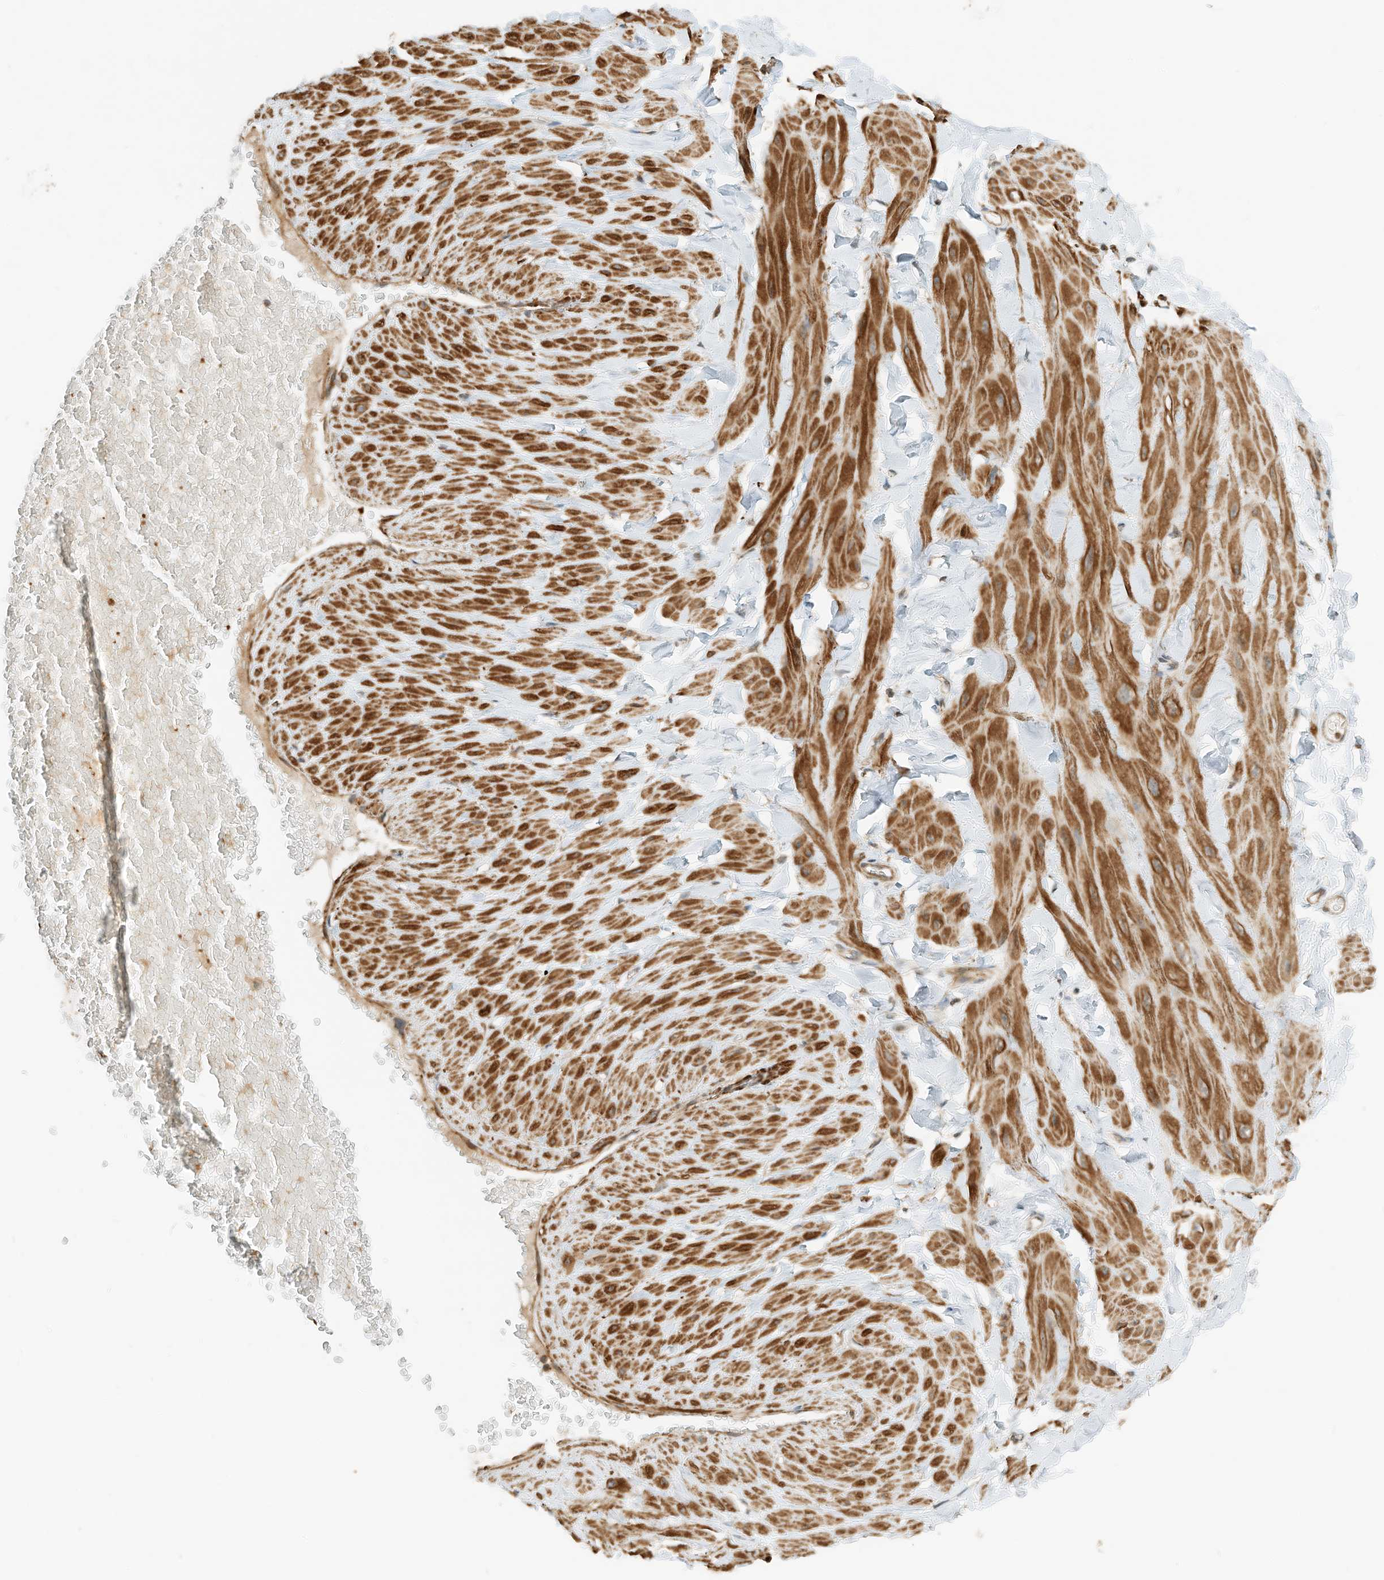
{"staining": {"intensity": "strong", "quantity": ">75%", "location": "cytoplasmic/membranous"}, "tissue": "adipose tissue", "cell_type": "Adipocytes", "image_type": "normal", "snomed": [{"axis": "morphology", "description": "Normal tissue, NOS"}, {"axis": "topography", "description": "Adipose tissue"}, {"axis": "topography", "description": "Vascular tissue"}, {"axis": "topography", "description": "Peripheral nerve tissue"}], "caption": "Adipocytes display high levels of strong cytoplasmic/membranous expression in about >75% of cells in normal adipose tissue.", "gene": "CPAMD8", "patient": {"sex": "male", "age": 25}}